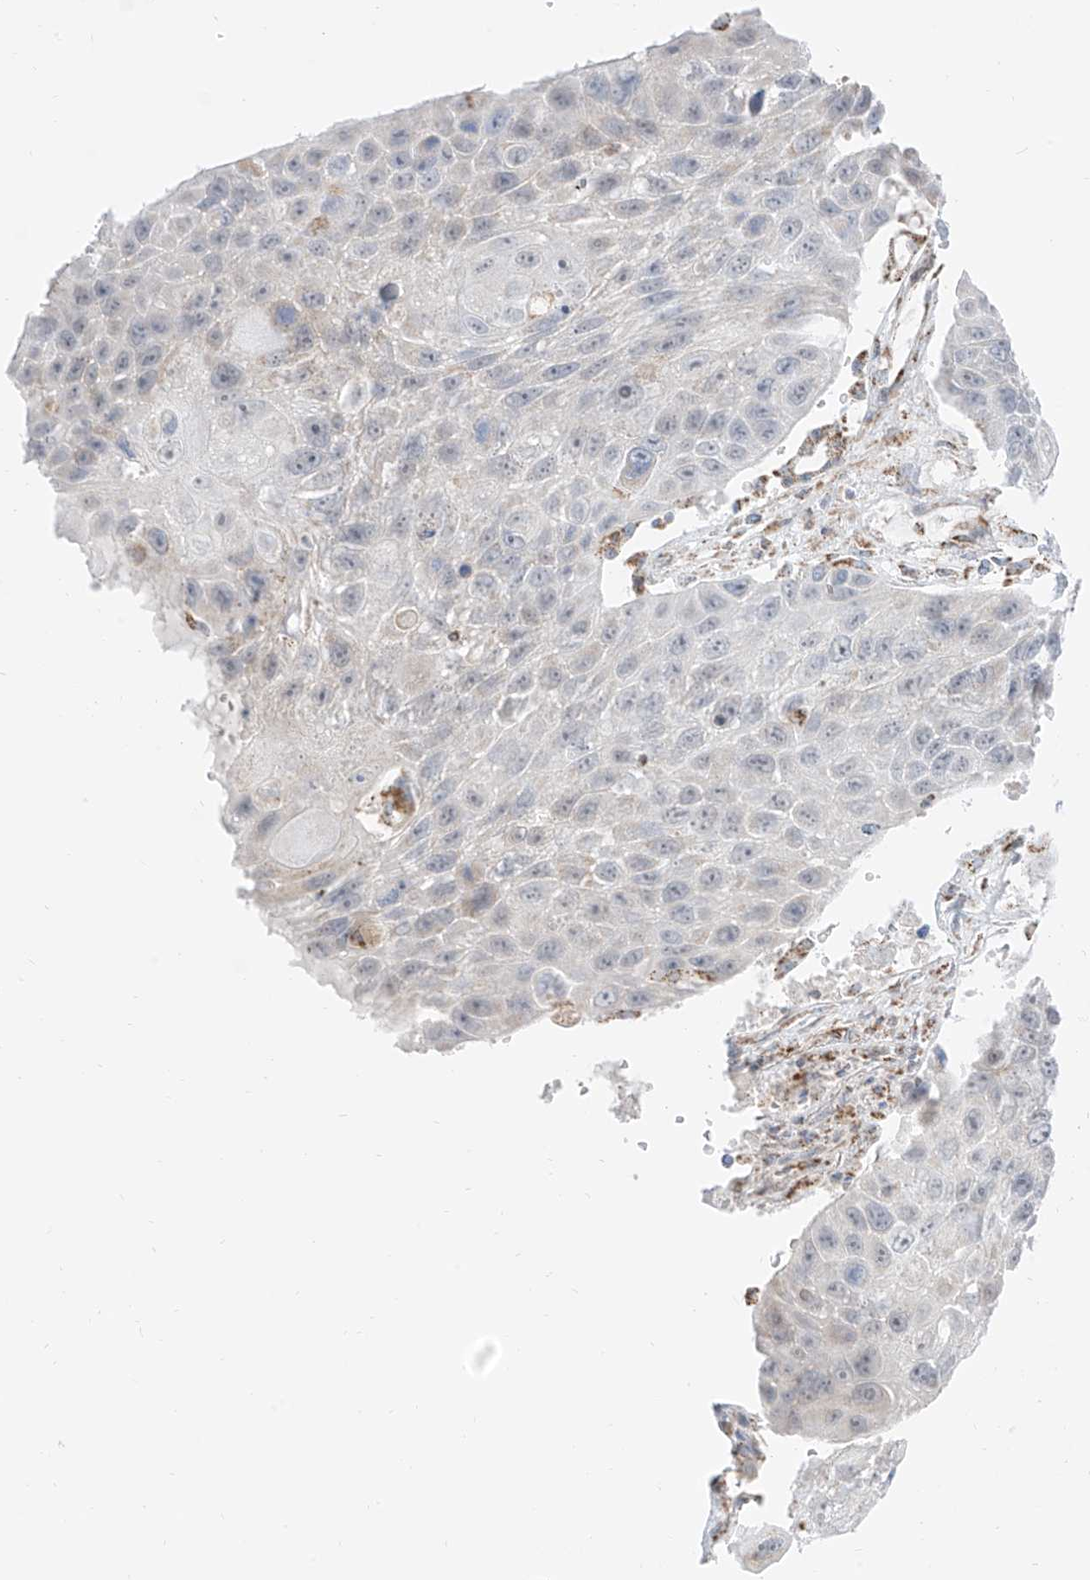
{"staining": {"intensity": "weak", "quantity": "<25%", "location": "cytoplasmic/membranous"}, "tissue": "lung cancer", "cell_type": "Tumor cells", "image_type": "cancer", "snomed": [{"axis": "morphology", "description": "Squamous cell carcinoma, NOS"}, {"axis": "topography", "description": "Lung"}], "caption": "Image shows no protein expression in tumor cells of lung cancer tissue. (Stains: DAB (3,3'-diaminobenzidine) IHC with hematoxylin counter stain, Microscopy: brightfield microscopy at high magnification).", "gene": "ETHE1", "patient": {"sex": "male", "age": 61}}